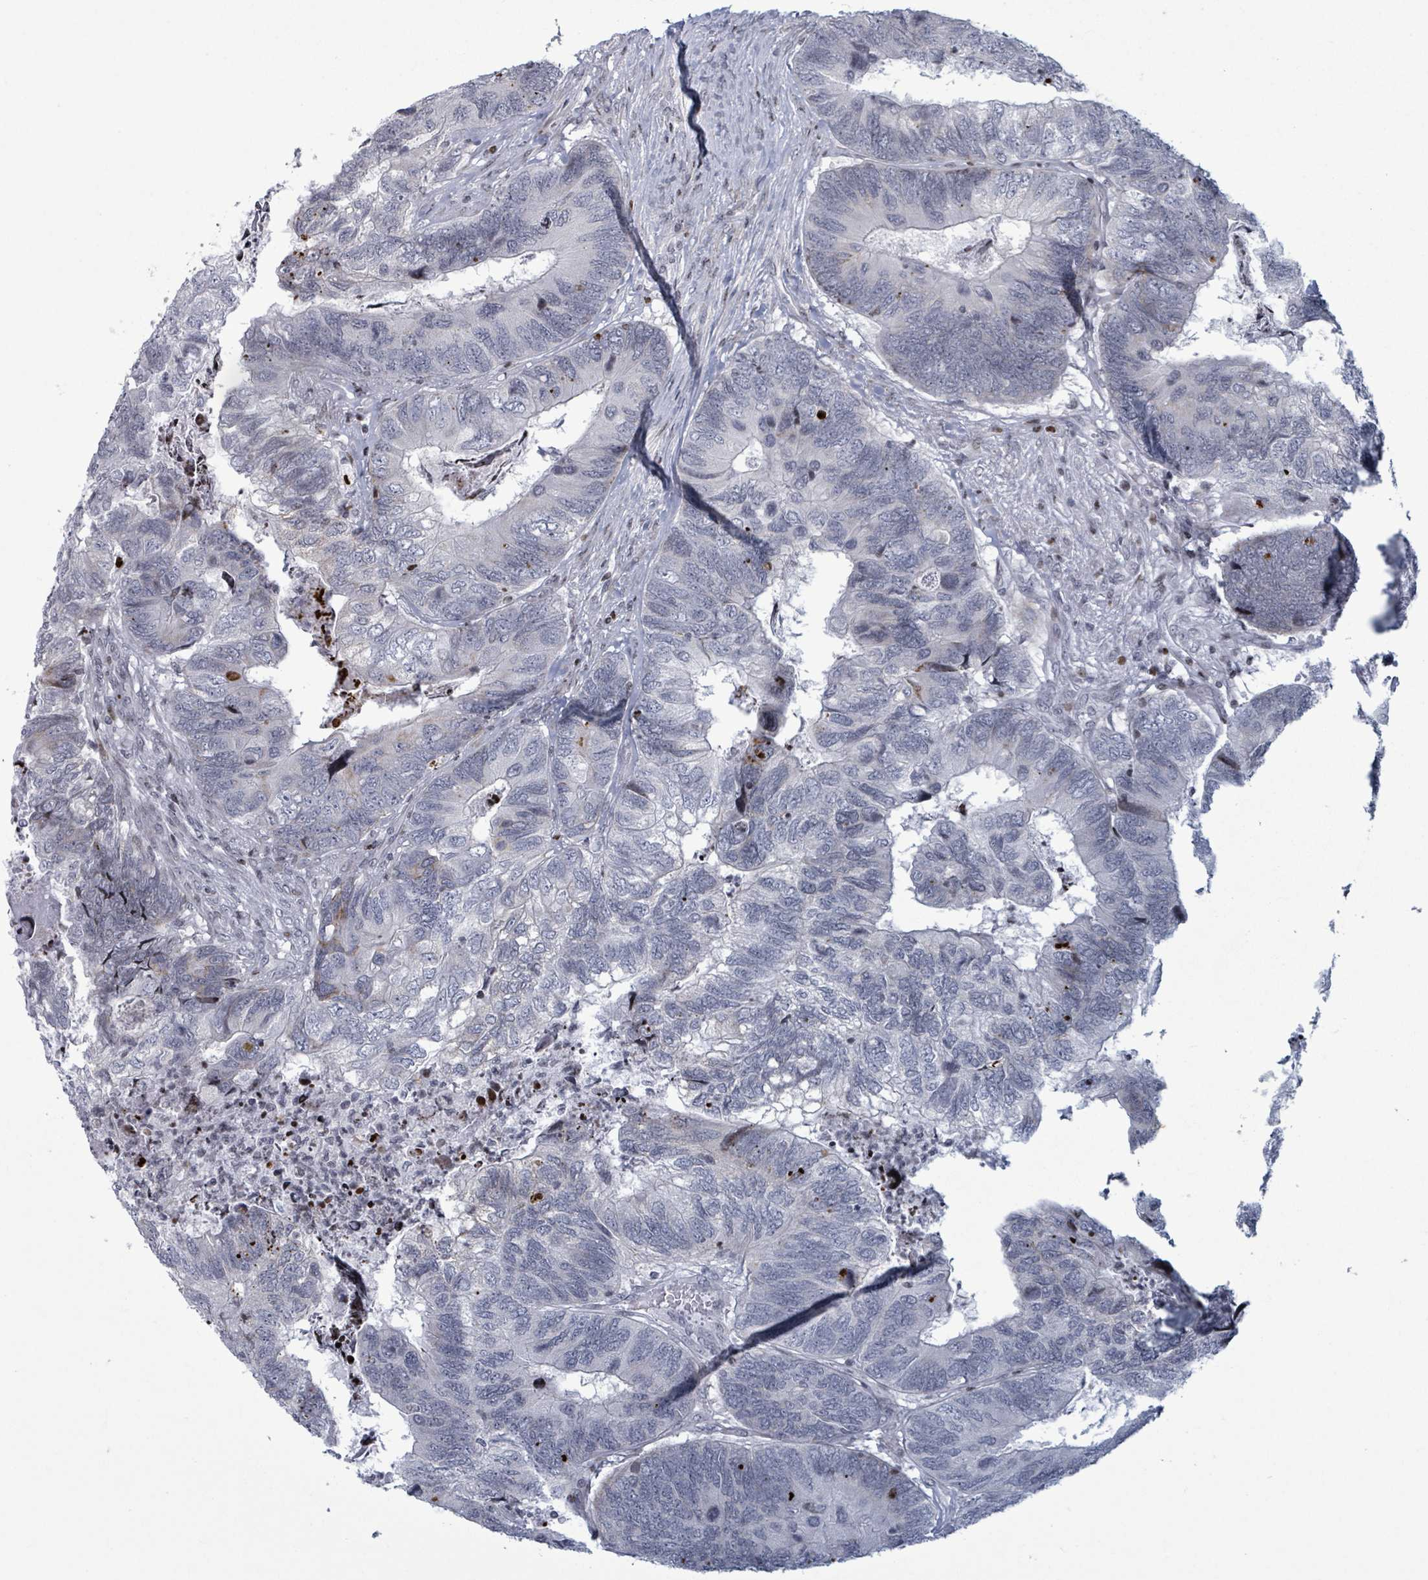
{"staining": {"intensity": "negative", "quantity": "none", "location": "none"}, "tissue": "colorectal cancer", "cell_type": "Tumor cells", "image_type": "cancer", "snomed": [{"axis": "morphology", "description": "Adenocarcinoma, NOS"}, {"axis": "topography", "description": "Colon"}], "caption": "DAB immunohistochemical staining of adenocarcinoma (colorectal) reveals no significant expression in tumor cells.", "gene": "FNDC4", "patient": {"sex": "female", "age": 67}}